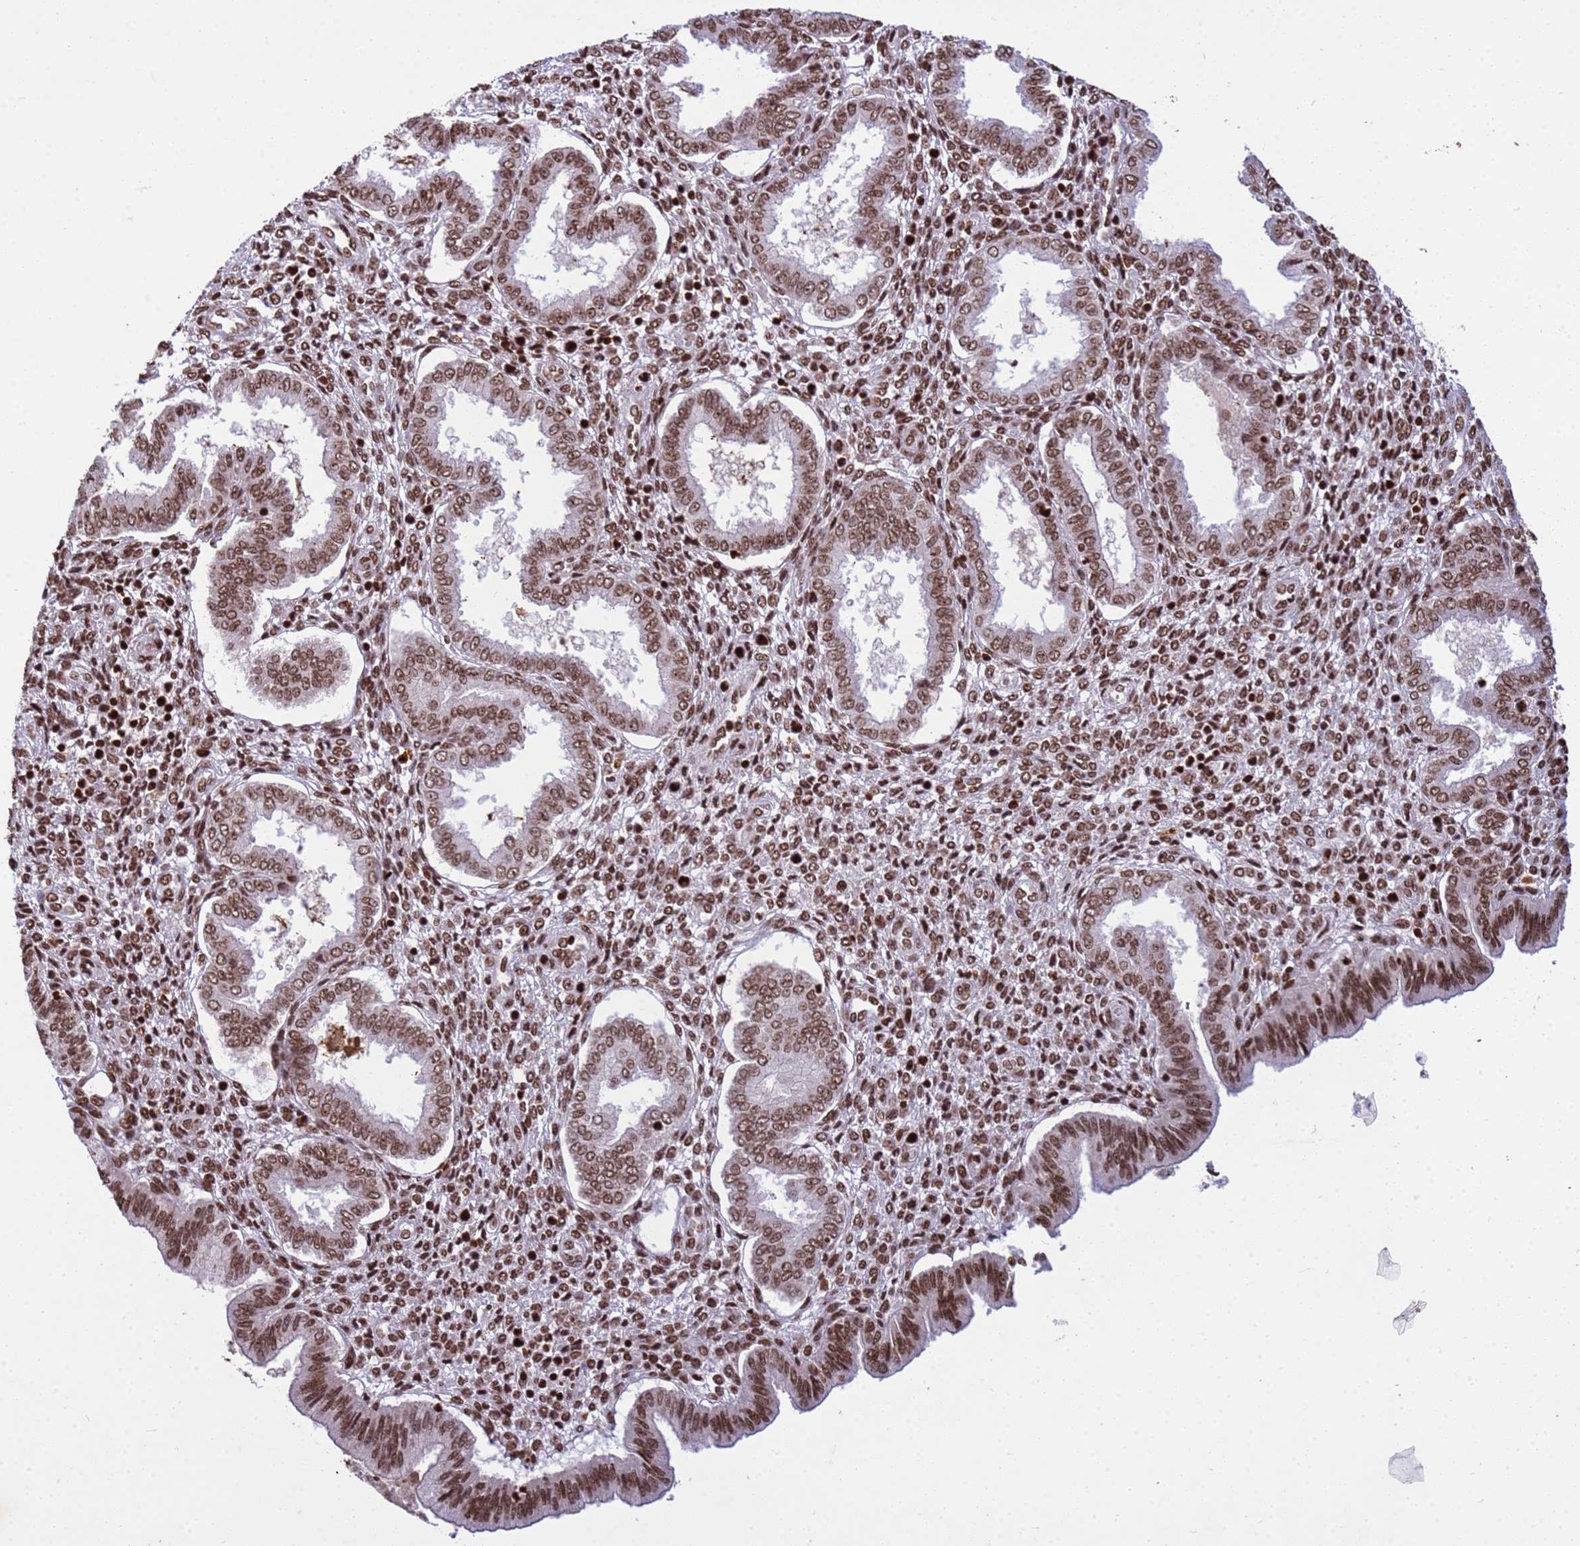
{"staining": {"intensity": "strong", "quantity": ">75%", "location": "nuclear"}, "tissue": "endometrium", "cell_type": "Cells in endometrial stroma", "image_type": "normal", "snomed": [{"axis": "morphology", "description": "Normal tissue, NOS"}, {"axis": "topography", "description": "Endometrium"}], "caption": "Endometrium was stained to show a protein in brown. There is high levels of strong nuclear staining in about >75% of cells in endometrial stroma. (Brightfield microscopy of DAB IHC at high magnification).", "gene": "H3", "patient": {"sex": "female", "age": 24}}